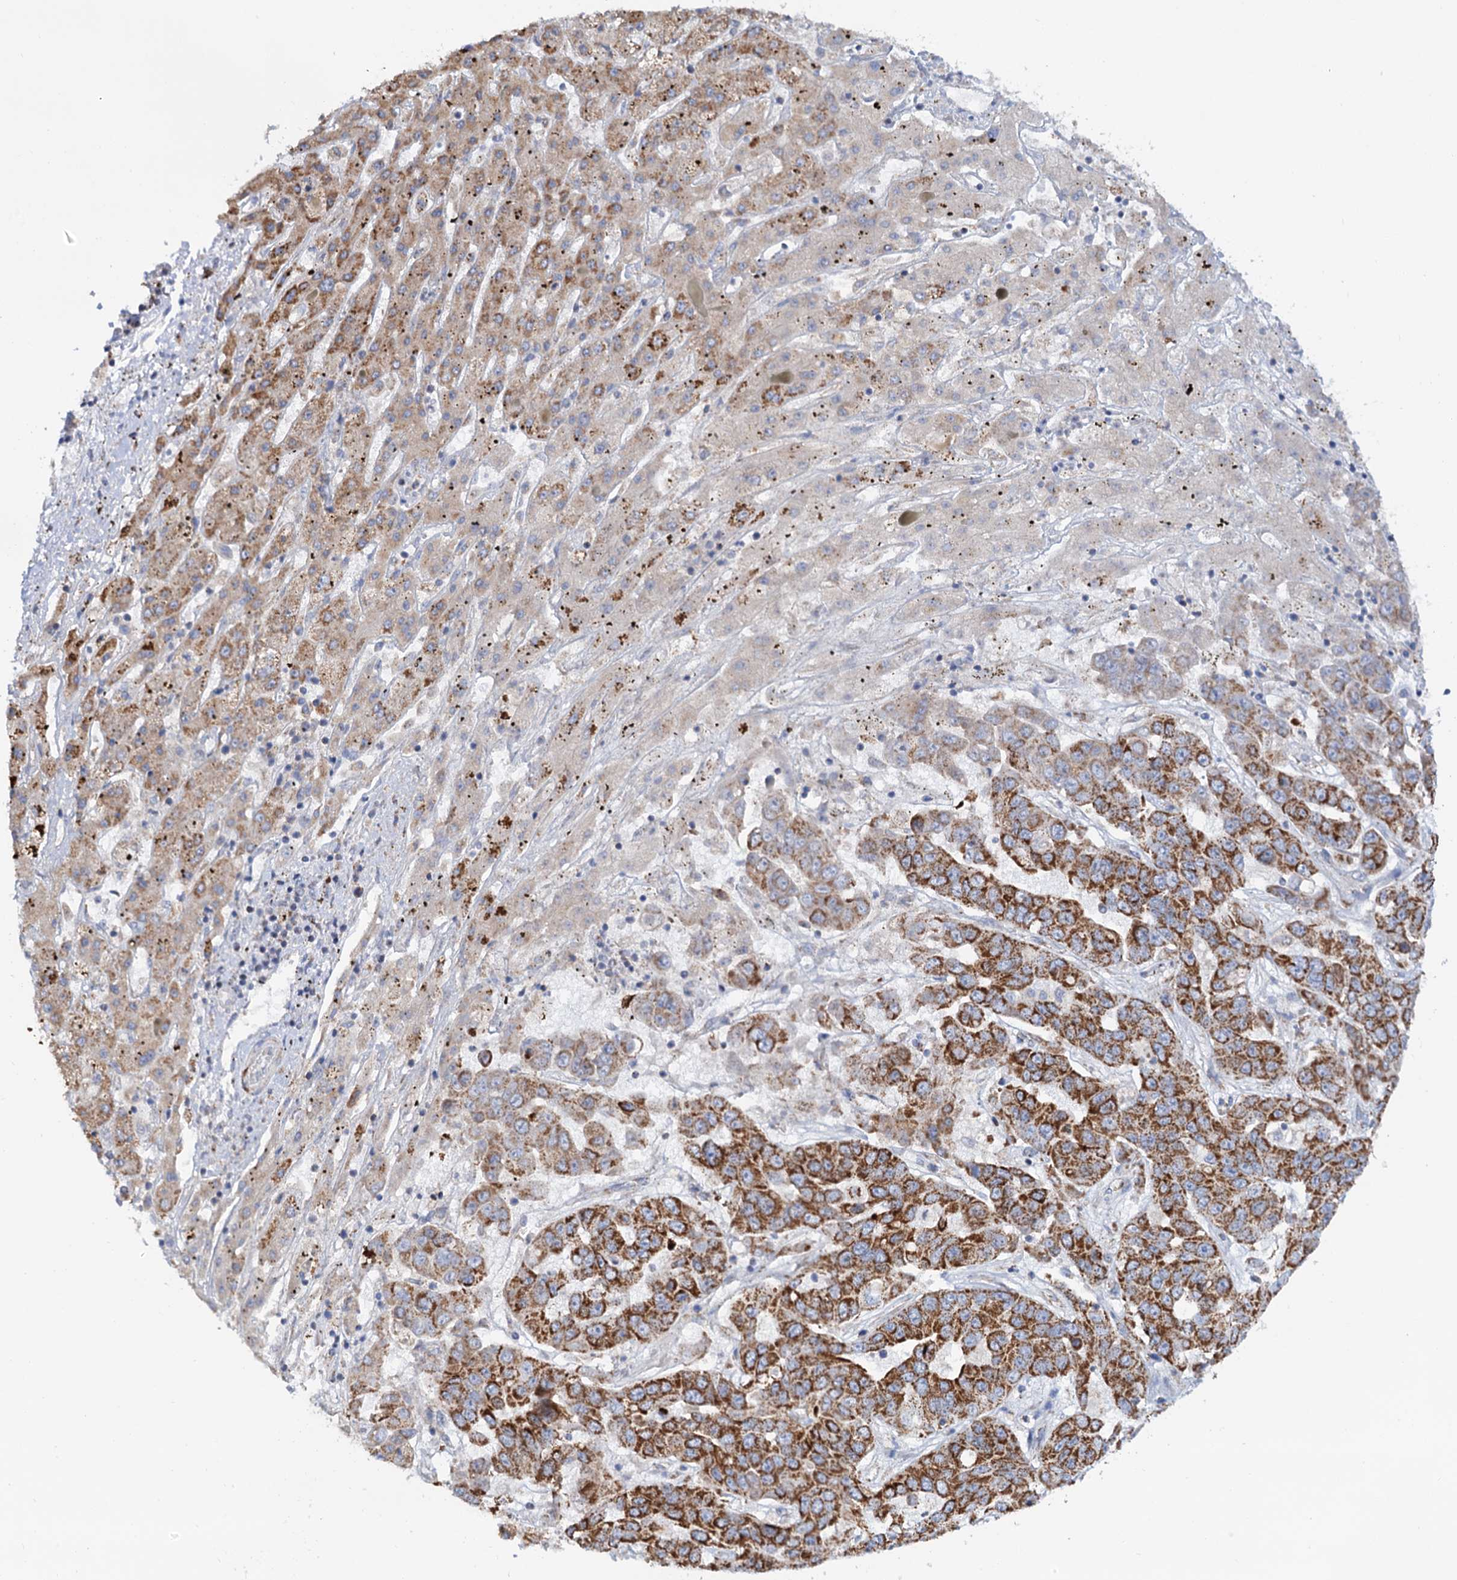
{"staining": {"intensity": "strong", "quantity": ">75%", "location": "cytoplasmic/membranous"}, "tissue": "liver cancer", "cell_type": "Tumor cells", "image_type": "cancer", "snomed": [{"axis": "morphology", "description": "Cholangiocarcinoma"}, {"axis": "topography", "description": "Liver"}], "caption": "Strong cytoplasmic/membranous protein positivity is present in approximately >75% of tumor cells in liver cancer (cholangiocarcinoma). (Stains: DAB in brown, nuclei in blue, Microscopy: brightfield microscopy at high magnification).", "gene": "C2CD3", "patient": {"sex": "female", "age": 52}}